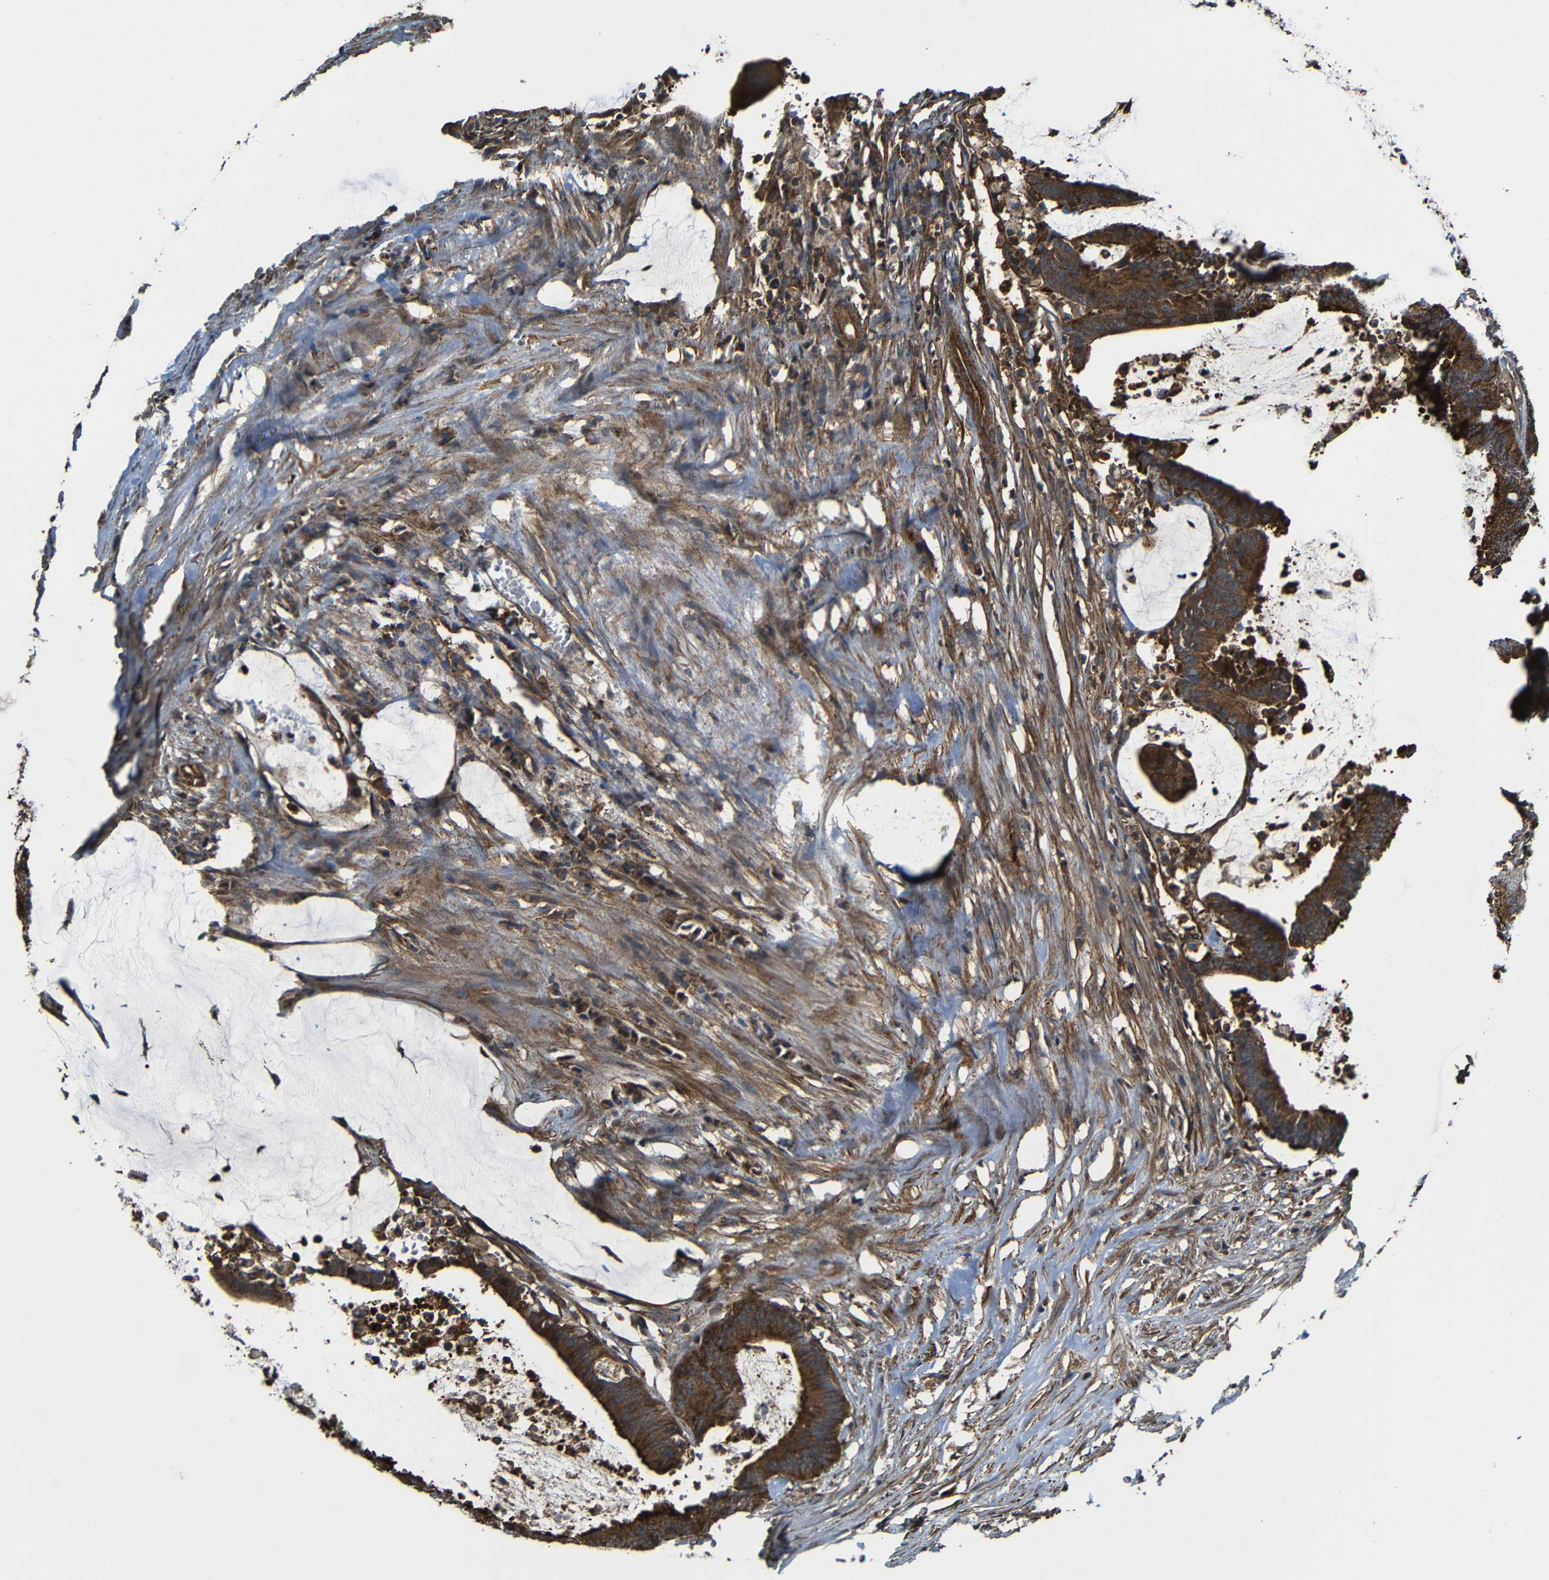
{"staining": {"intensity": "strong", "quantity": ">75%", "location": "cytoplasmic/membranous"}, "tissue": "colorectal cancer", "cell_type": "Tumor cells", "image_type": "cancer", "snomed": [{"axis": "morphology", "description": "Adenocarcinoma, NOS"}, {"axis": "topography", "description": "Rectum"}], "caption": "Immunohistochemical staining of colorectal cancer shows high levels of strong cytoplasmic/membranous staining in approximately >75% of tumor cells. (brown staining indicates protein expression, while blue staining denotes nuclei).", "gene": "PTCH1", "patient": {"sex": "female", "age": 66}}